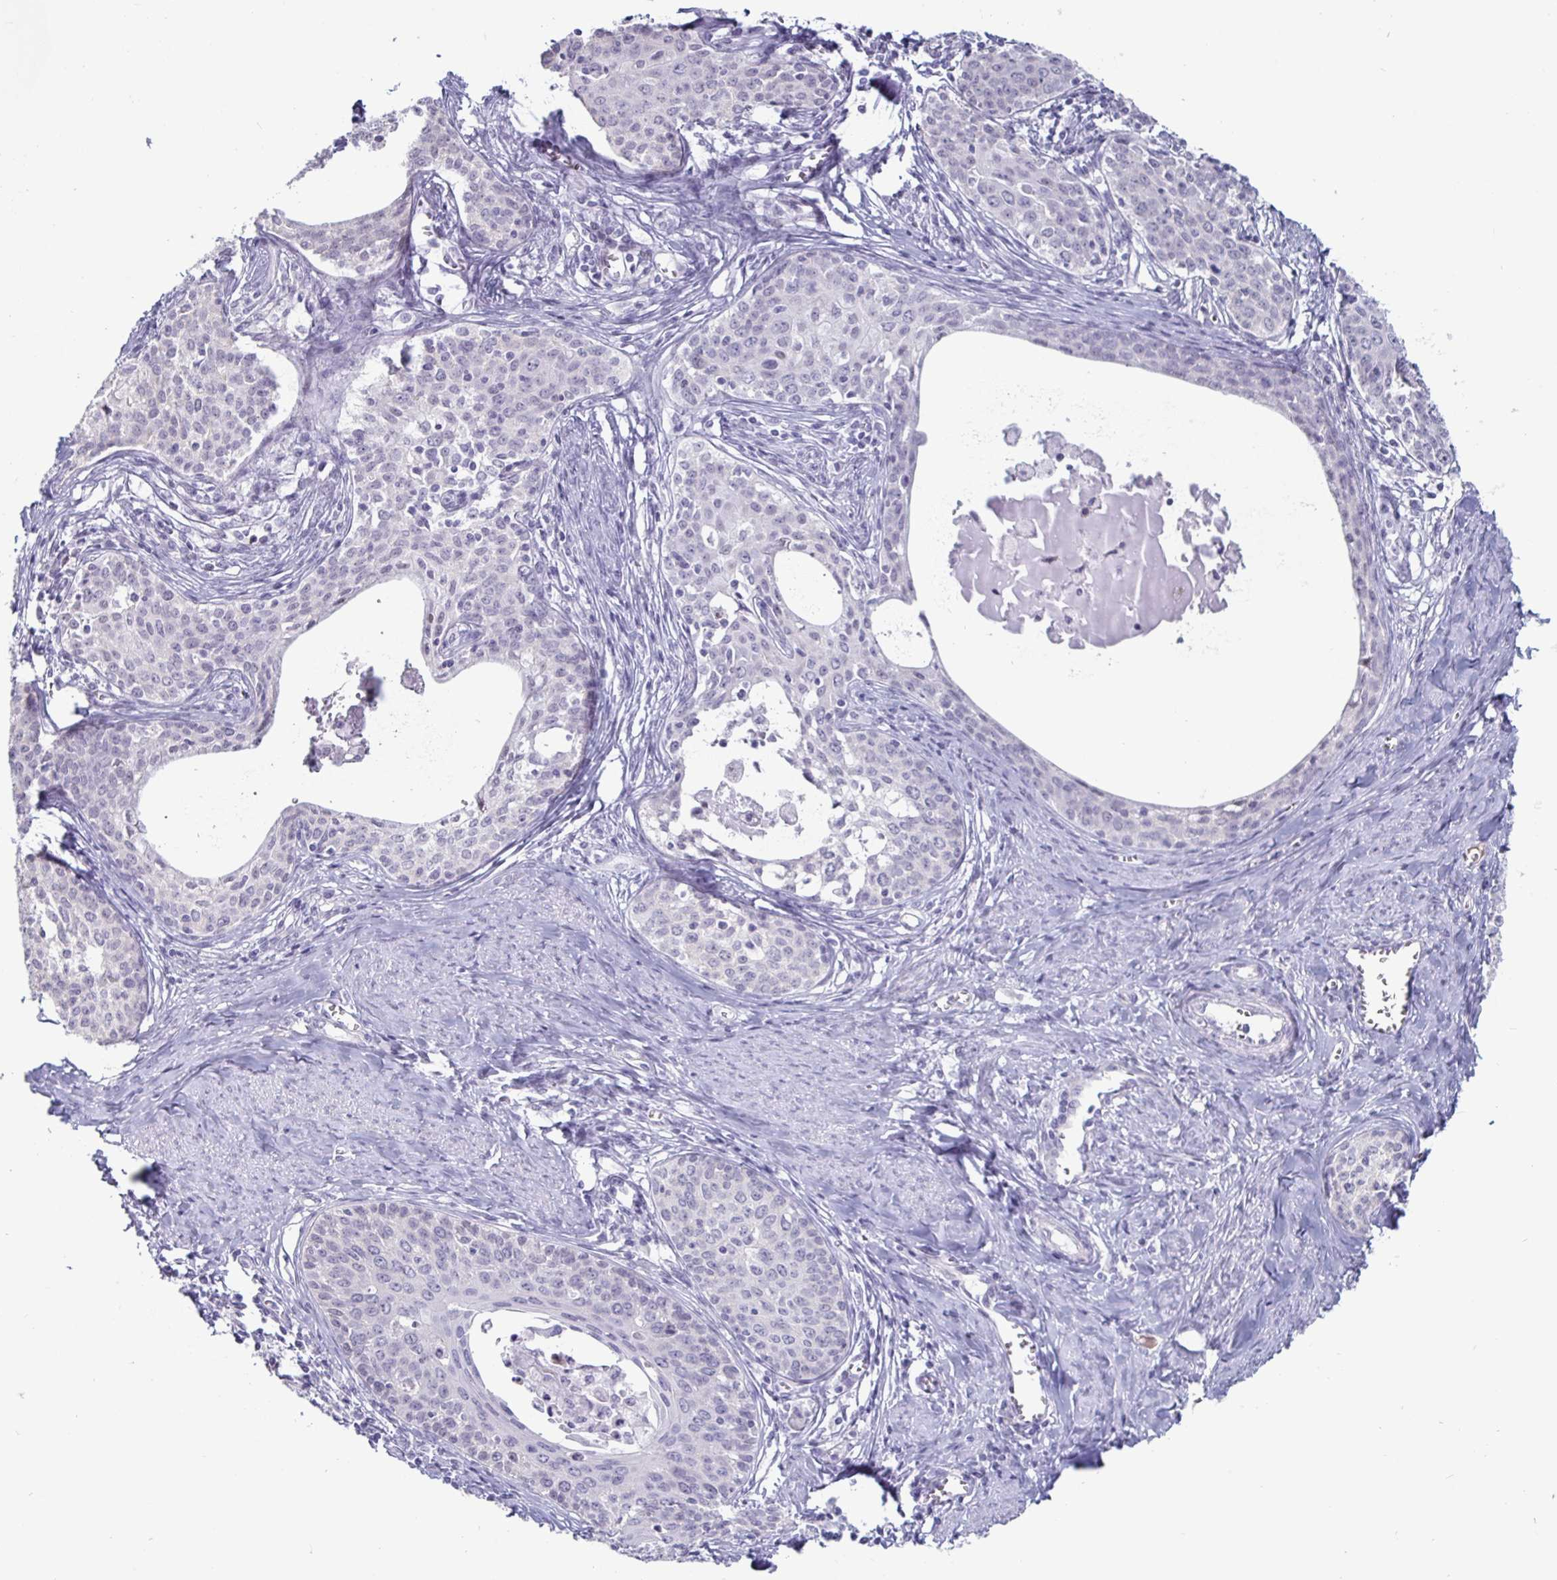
{"staining": {"intensity": "negative", "quantity": "none", "location": "none"}, "tissue": "cervical cancer", "cell_type": "Tumor cells", "image_type": "cancer", "snomed": [{"axis": "morphology", "description": "Squamous cell carcinoma, NOS"}, {"axis": "morphology", "description": "Adenocarcinoma, NOS"}, {"axis": "topography", "description": "Cervix"}], "caption": "Immunohistochemistry (IHC) image of human adenocarcinoma (cervical) stained for a protein (brown), which demonstrates no positivity in tumor cells. (DAB (3,3'-diaminobenzidine) immunohistochemistry, high magnification).", "gene": "OOSP2", "patient": {"sex": "female", "age": 52}}